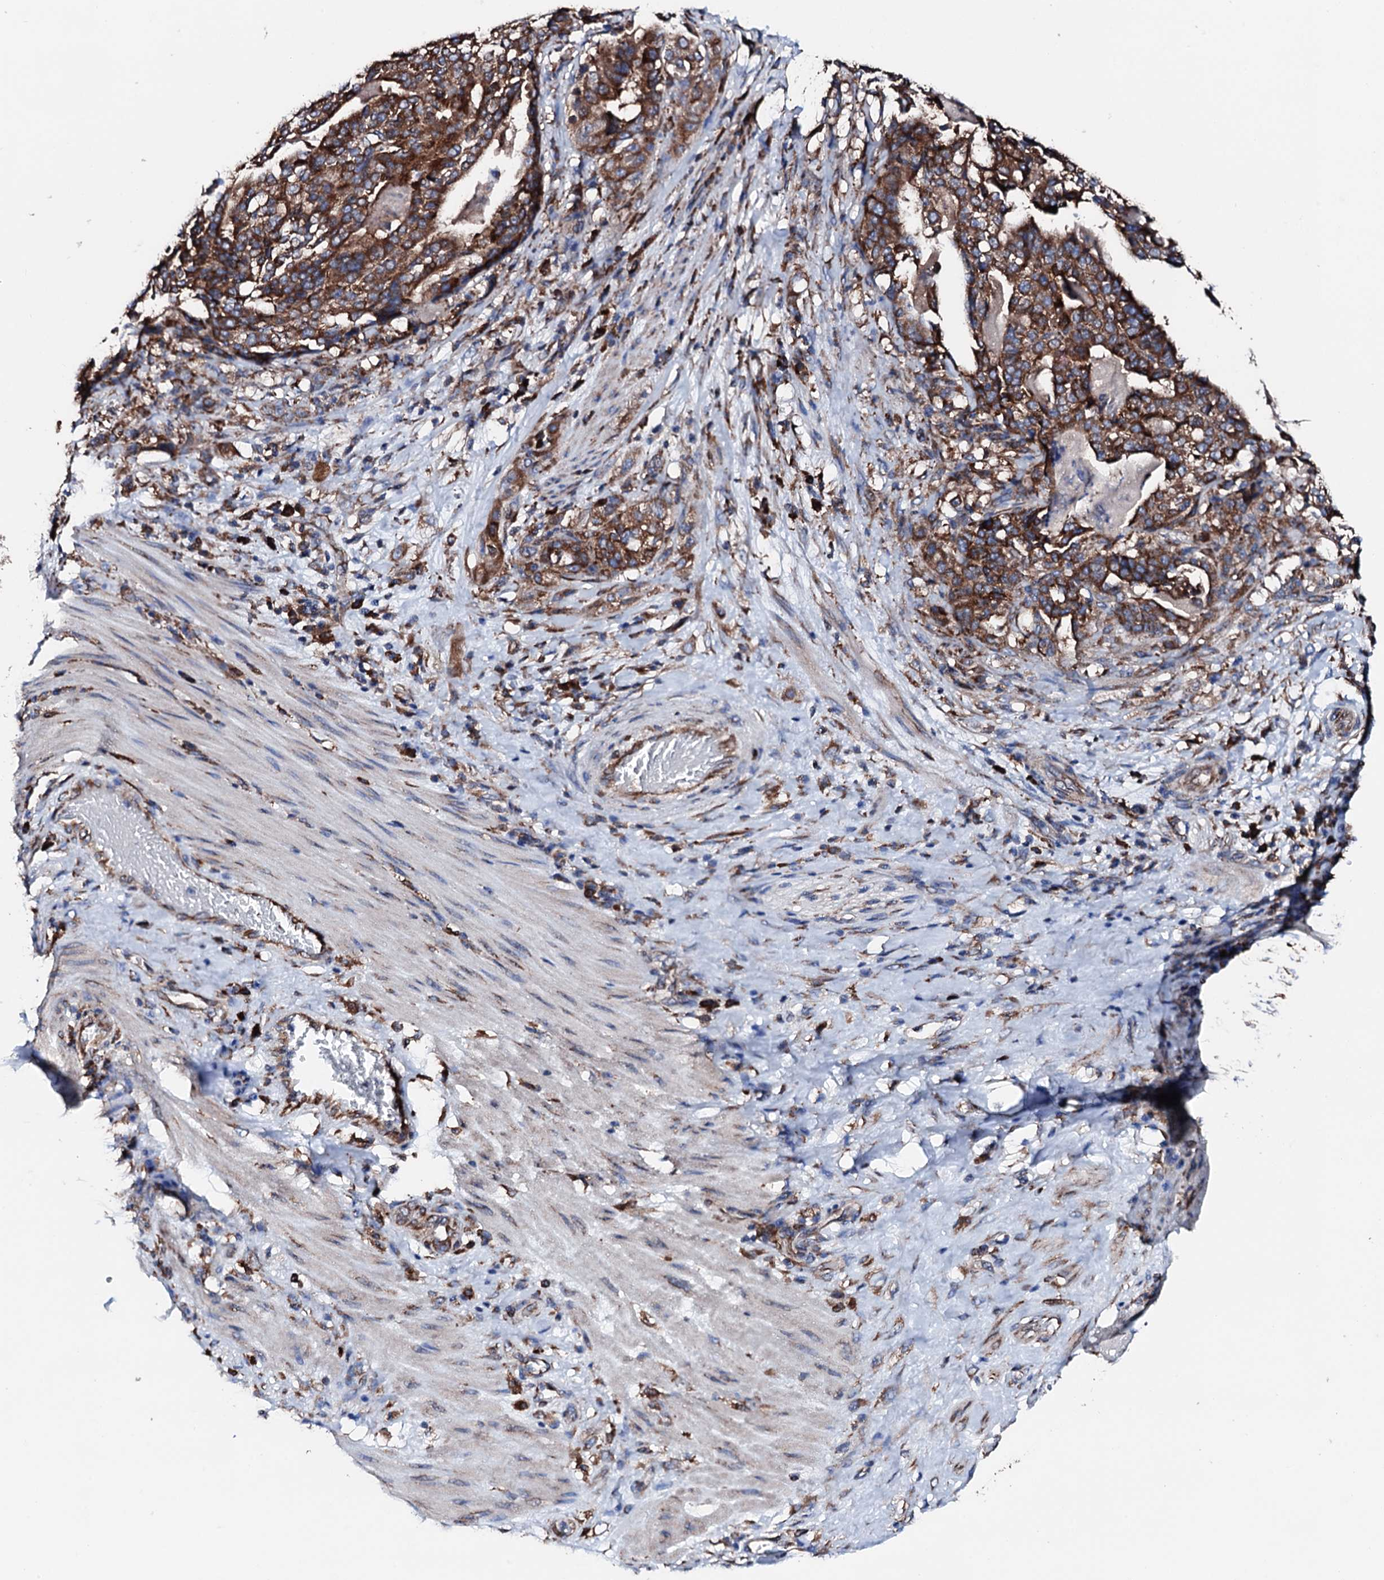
{"staining": {"intensity": "strong", "quantity": ">75%", "location": "cytoplasmic/membranous"}, "tissue": "stomach cancer", "cell_type": "Tumor cells", "image_type": "cancer", "snomed": [{"axis": "morphology", "description": "Adenocarcinoma, NOS"}, {"axis": "topography", "description": "Stomach"}], "caption": "Stomach cancer (adenocarcinoma) stained for a protein shows strong cytoplasmic/membranous positivity in tumor cells.", "gene": "AMDHD1", "patient": {"sex": "male", "age": 48}}